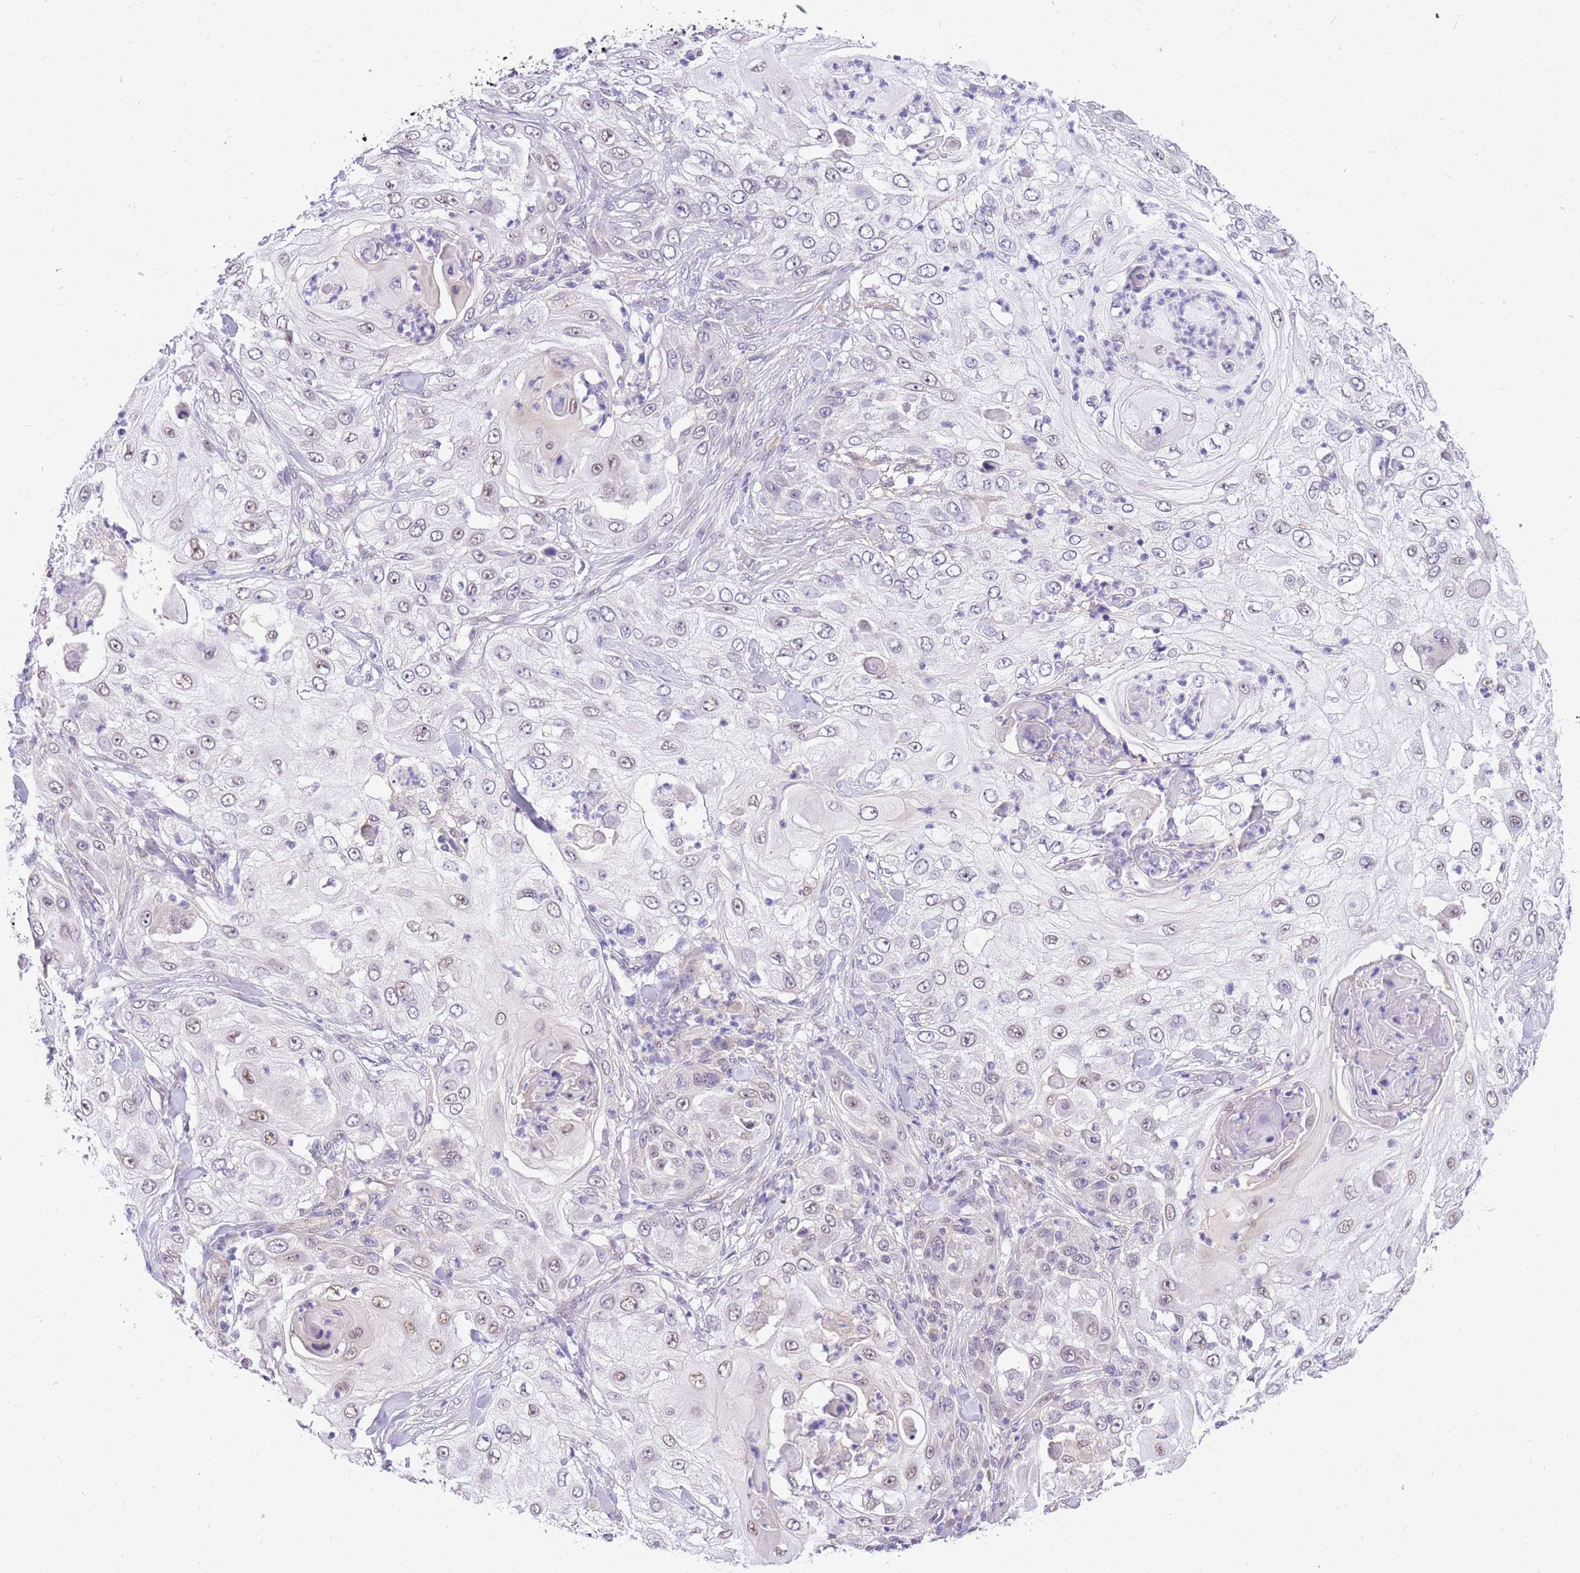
{"staining": {"intensity": "weak", "quantity": "<25%", "location": "nuclear"}, "tissue": "skin cancer", "cell_type": "Tumor cells", "image_type": "cancer", "snomed": [{"axis": "morphology", "description": "Squamous cell carcinoma, NOS"}, {"axis": "topography", "description": "Skin"}], "caption": "This is an IHC histopathology image of human skin squamous cell carcinoma. There is no positivity in tumor cells.", "gene": "S100PBP", "patient": {"sex": "female", "age": 44}}